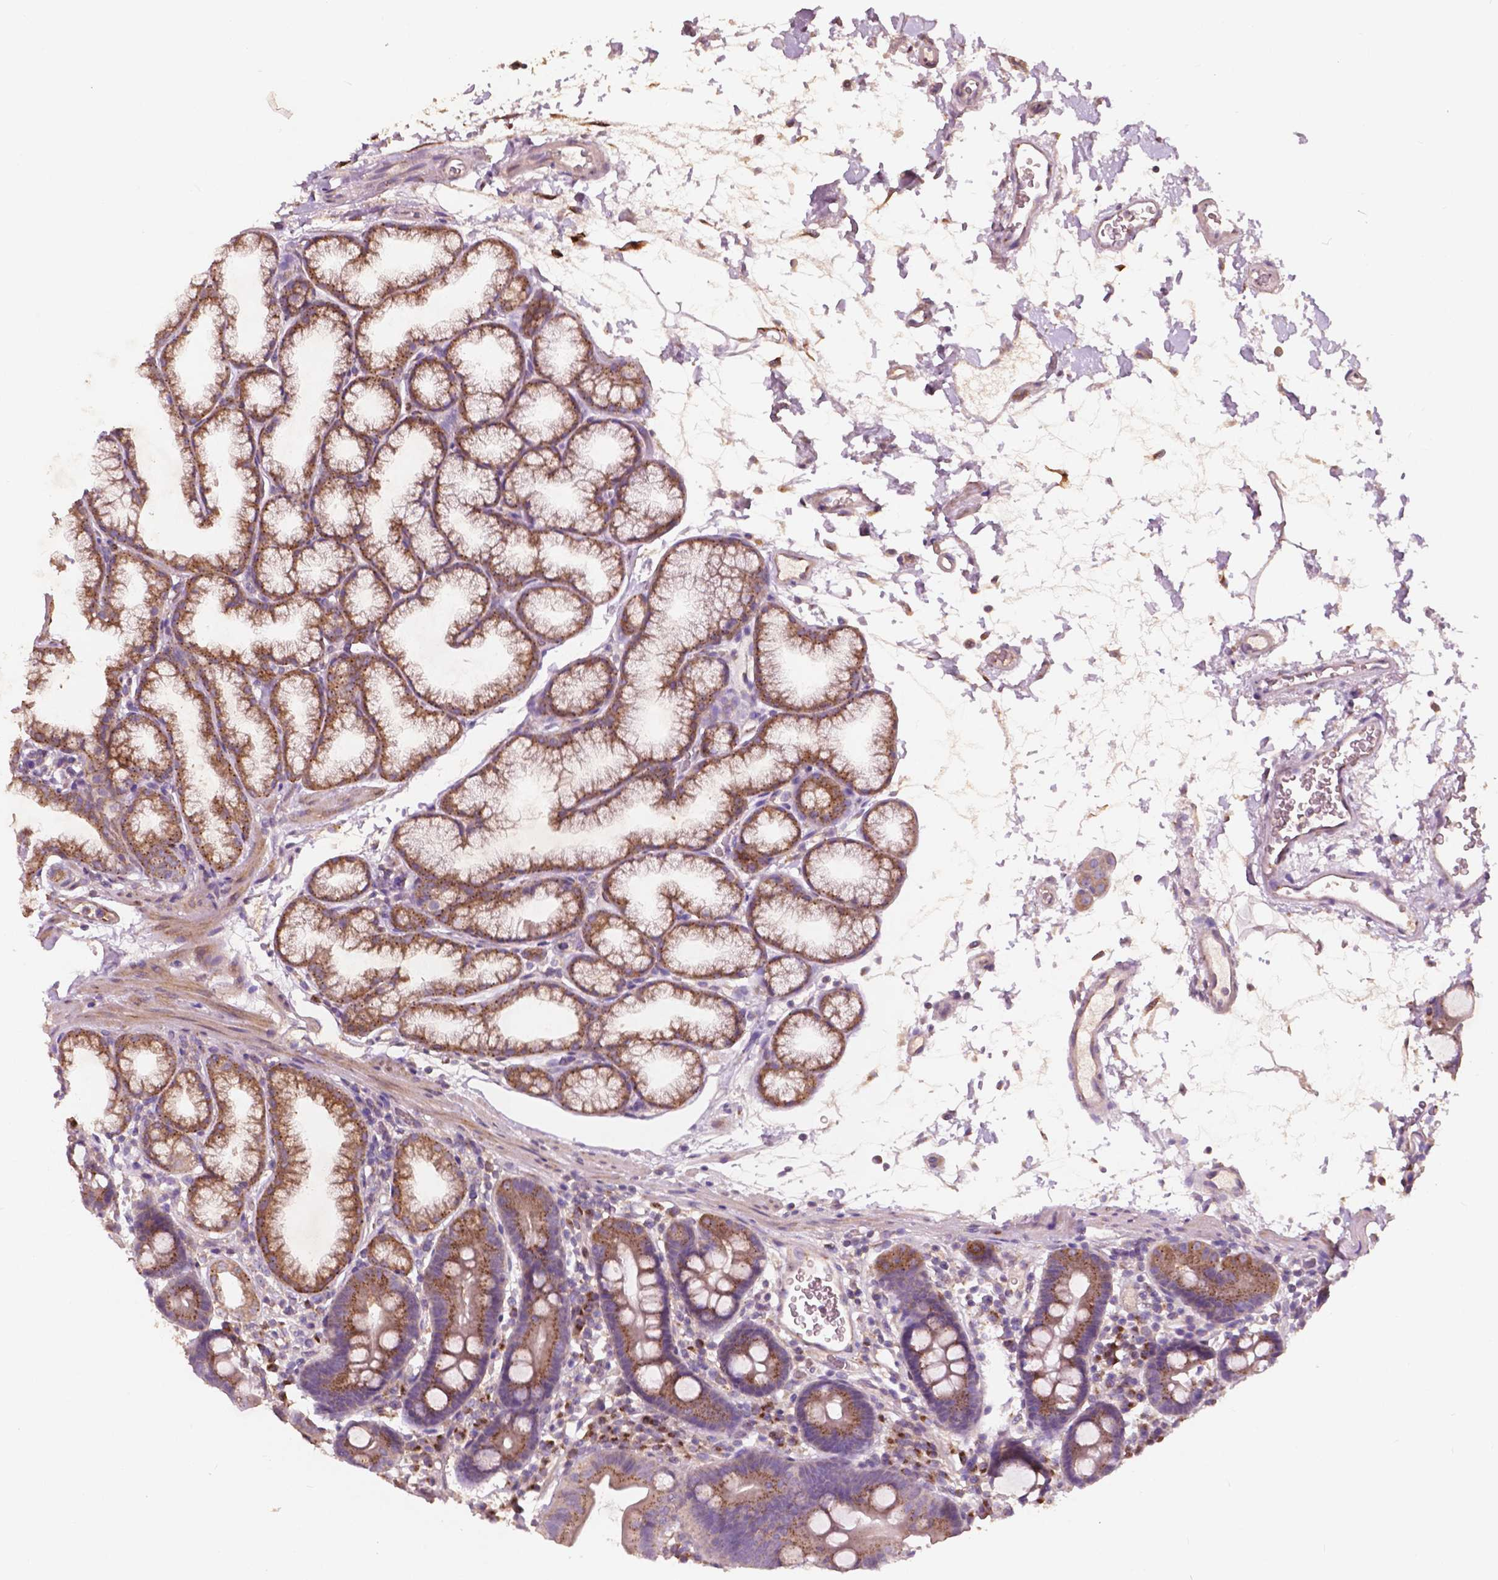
{"staining": {"intensity": "moderate", "quantity": ">75%", "location": "cytoplasmic/membranous"}, "tissue": "duodenum", "cell_type": "Glandular cells", "image_type": "normal", "snomed": [{"axis": "morphology", "description": "Normal tissue, NOS"}, {"axis": "topography", "description": "Pancreas"}, {"axis": "topography", "description": "Duodenum"}], "caption": "IHC (DAB (3,3'-diaminobenzidine)) staining of unremarkable human duodenum shows moderate cytoplasmic/membranous protein staining in about >75% of glandular cells.", "gene": "CHPT1", "patient": {"sex": "male", "age": 59}}